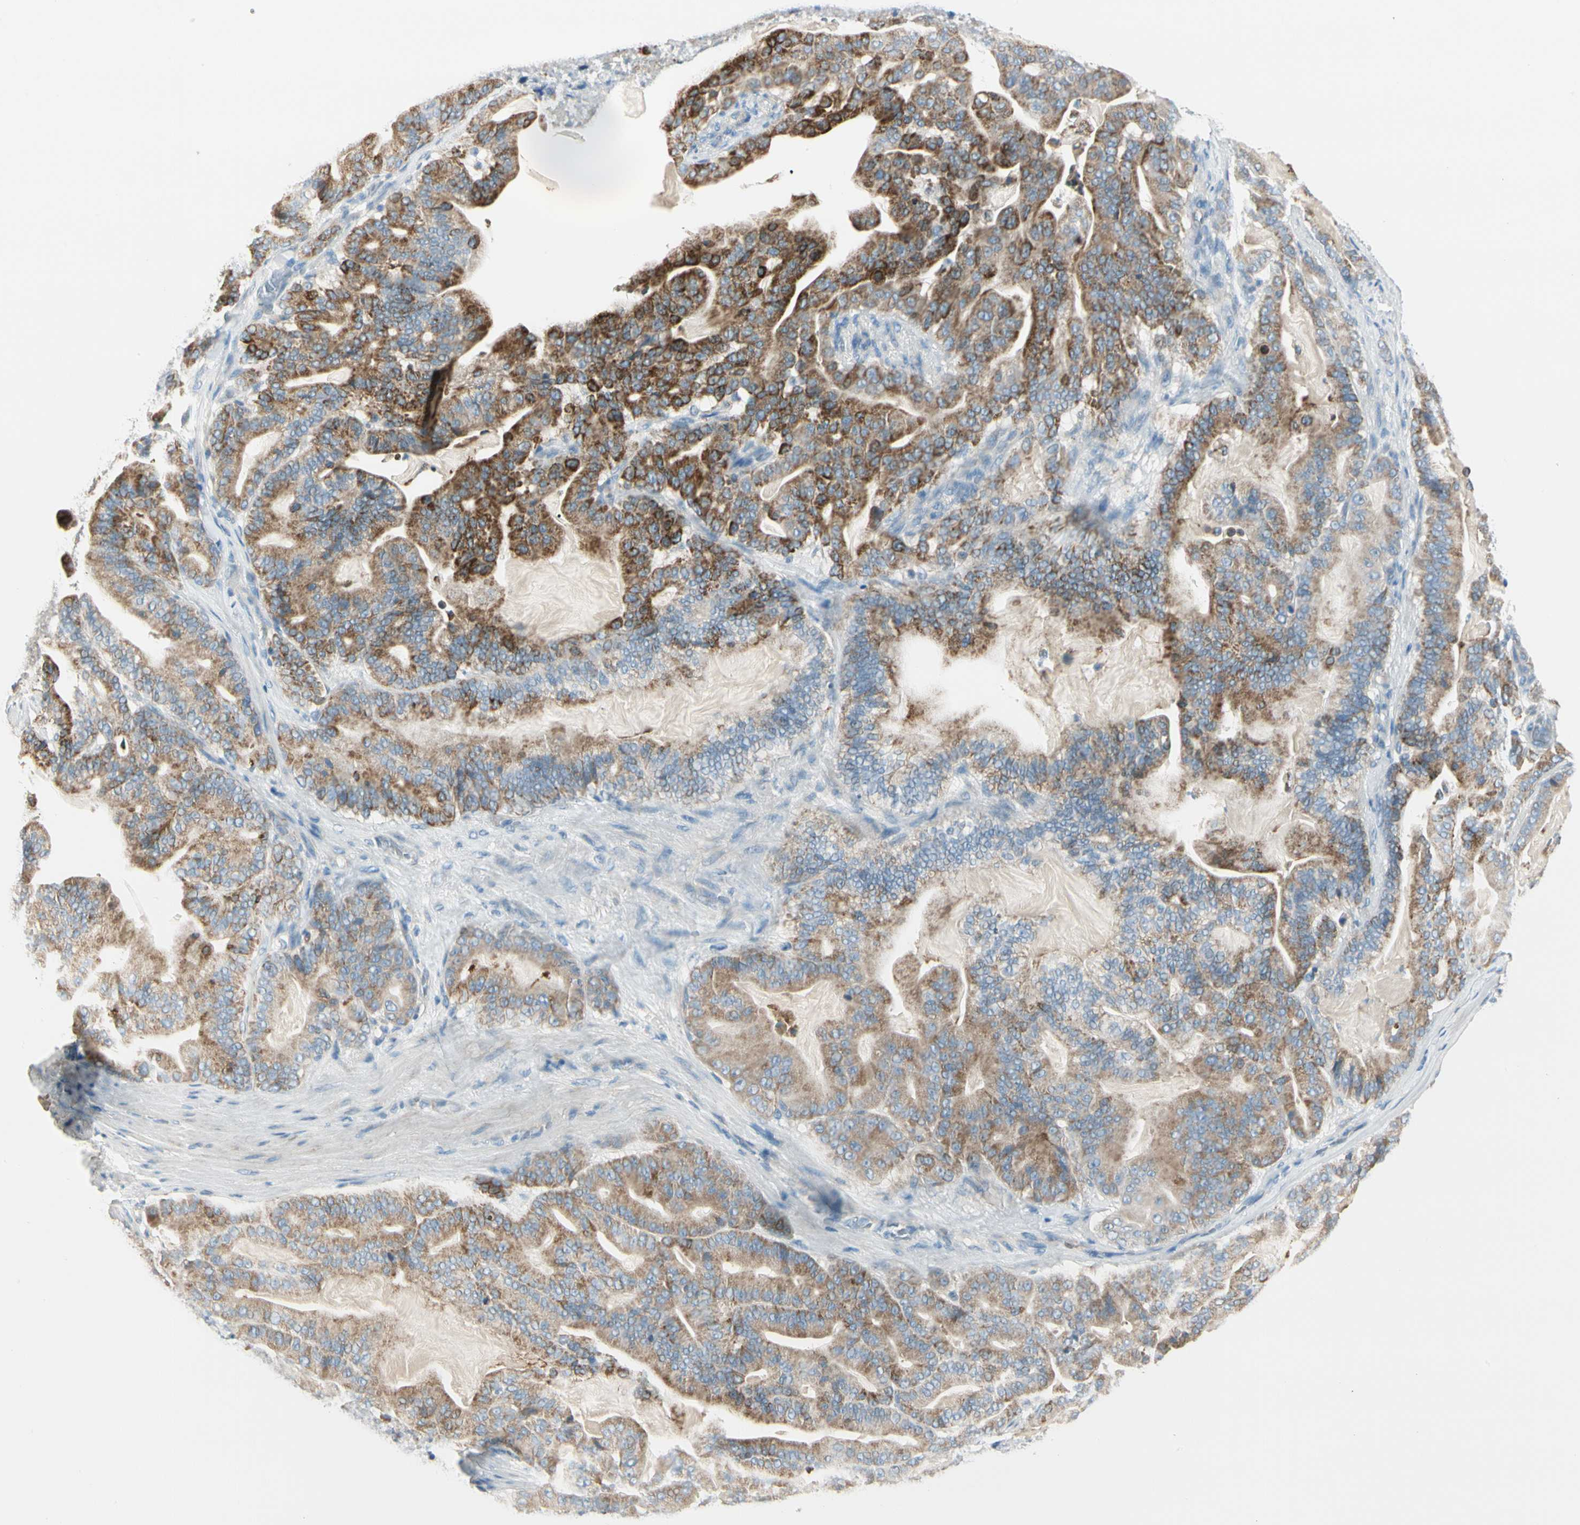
{"staining": {"intensity": "strong", "quantity": ">75%", "location": "cytoplasmic/membranous"}, "tissue": "pancreatic cancer", "cell_type": "Tumor cells", "image_type": "cancer", "snomed": [{"axis": "morphology", "description": "Adenocarcinoma, NOS"}, {"axis": "topography", "description": "Pancreas"}], "caption": "This histopathology image shows pancreatic adenocarcinoma stained with IHC to label a protein in brown. The cytoplasmic/membranous of tumor cells show strong positivity for the protein. Nuclei are counter-stained blue.", "gene": "SLC6A15", "patient": {"sex": "male", "age": 63}}